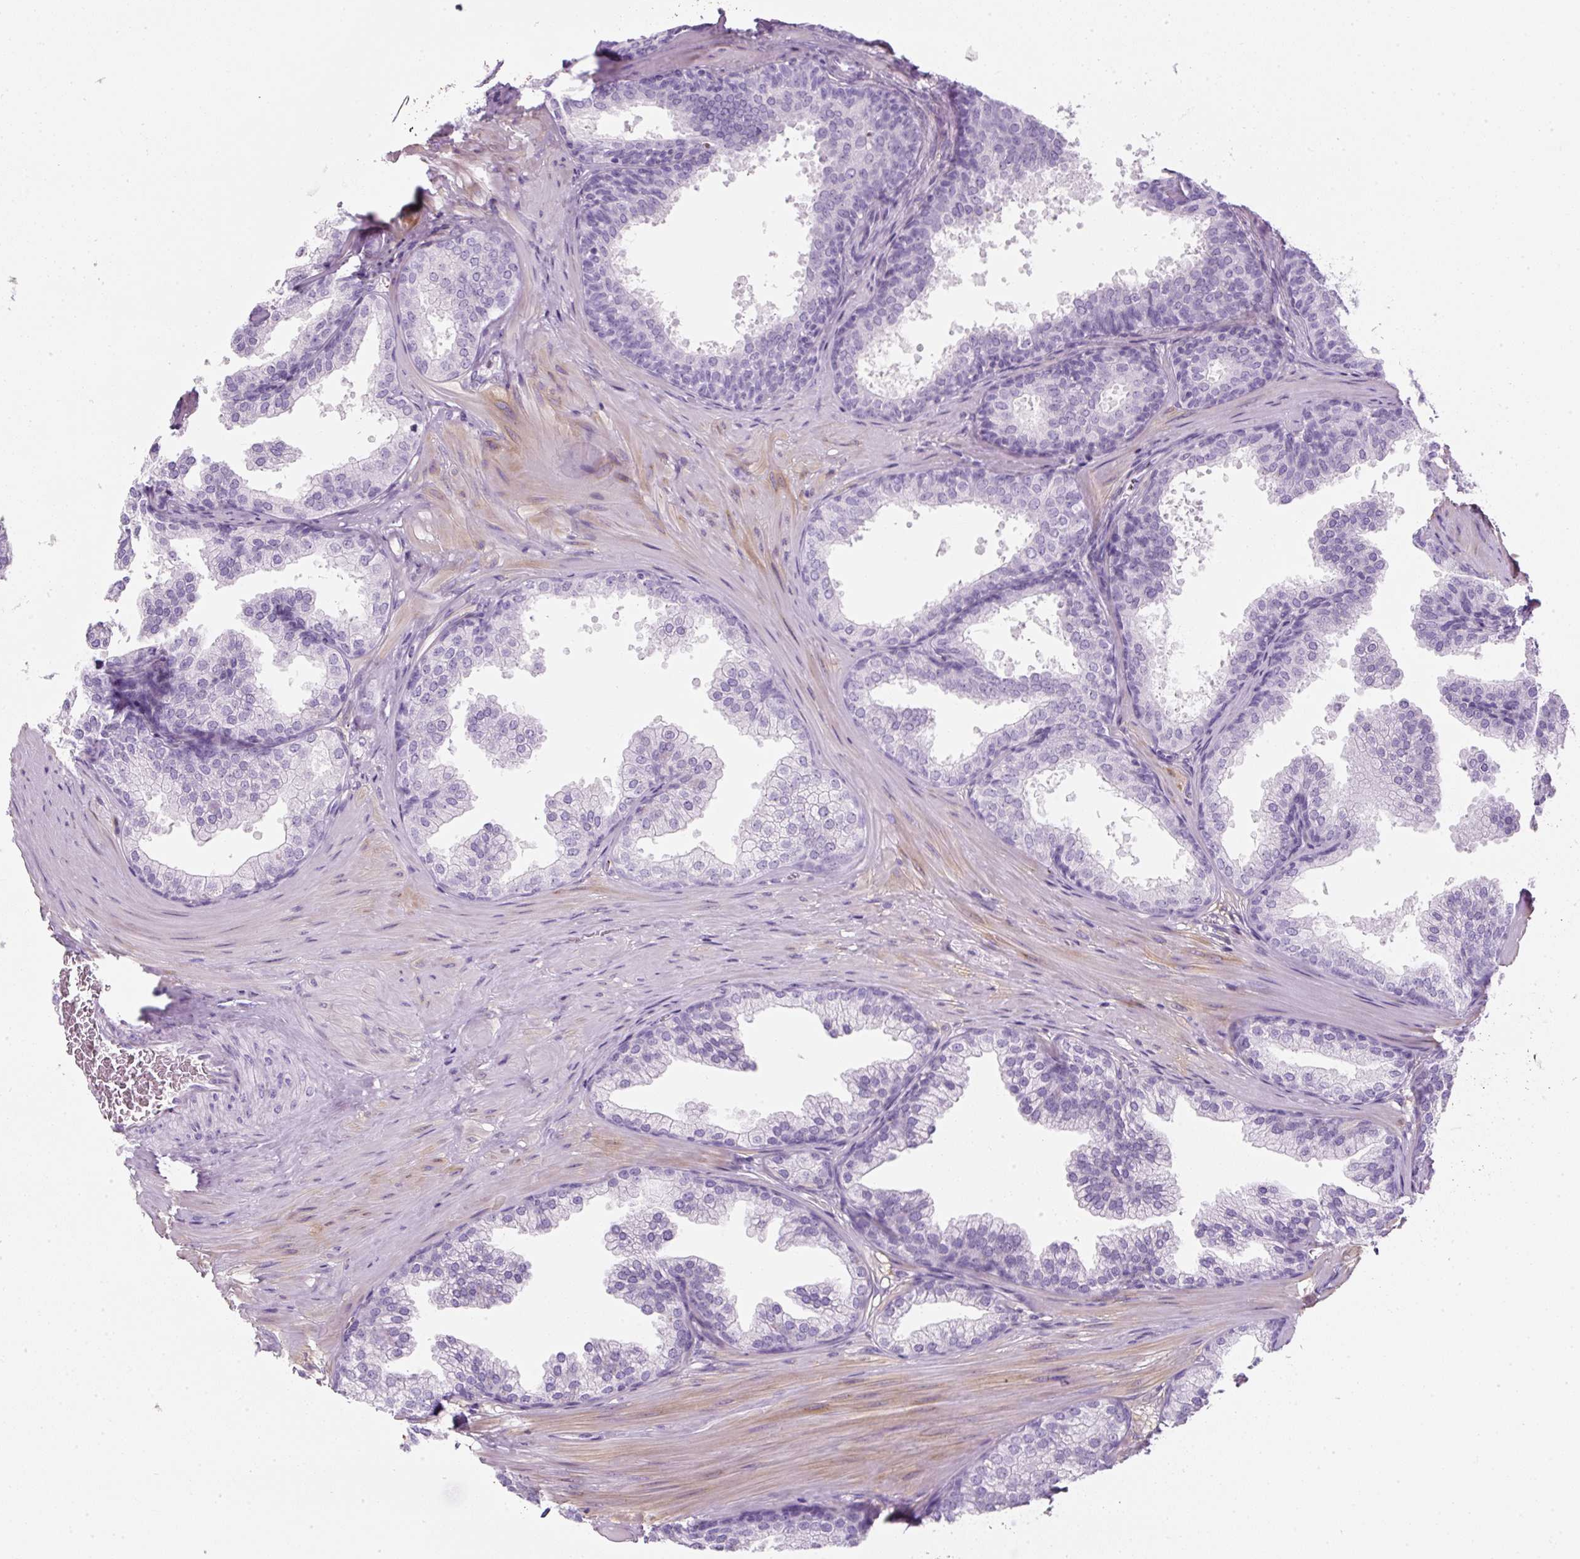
{"staining": {"intensity": "negative", "quantity": "none", "location": "none"}, "tissue": "prostate", "cell_type": "Glandular cells", "image_type": "normal", "snomed": [{"axis": "morphology", "description": "Normal tissue, NOS"}, {"axis": "topography", "description": "Prostate"}], "caption": "Immunohistochemical staining of normal prostate reveals no significant positivity in glandular cells. (Immunohistochemistry, brightfield microscopy, high magnification).", "gene": "ENSG00000288796", "patient": {"sex": "male", "age": 37}}